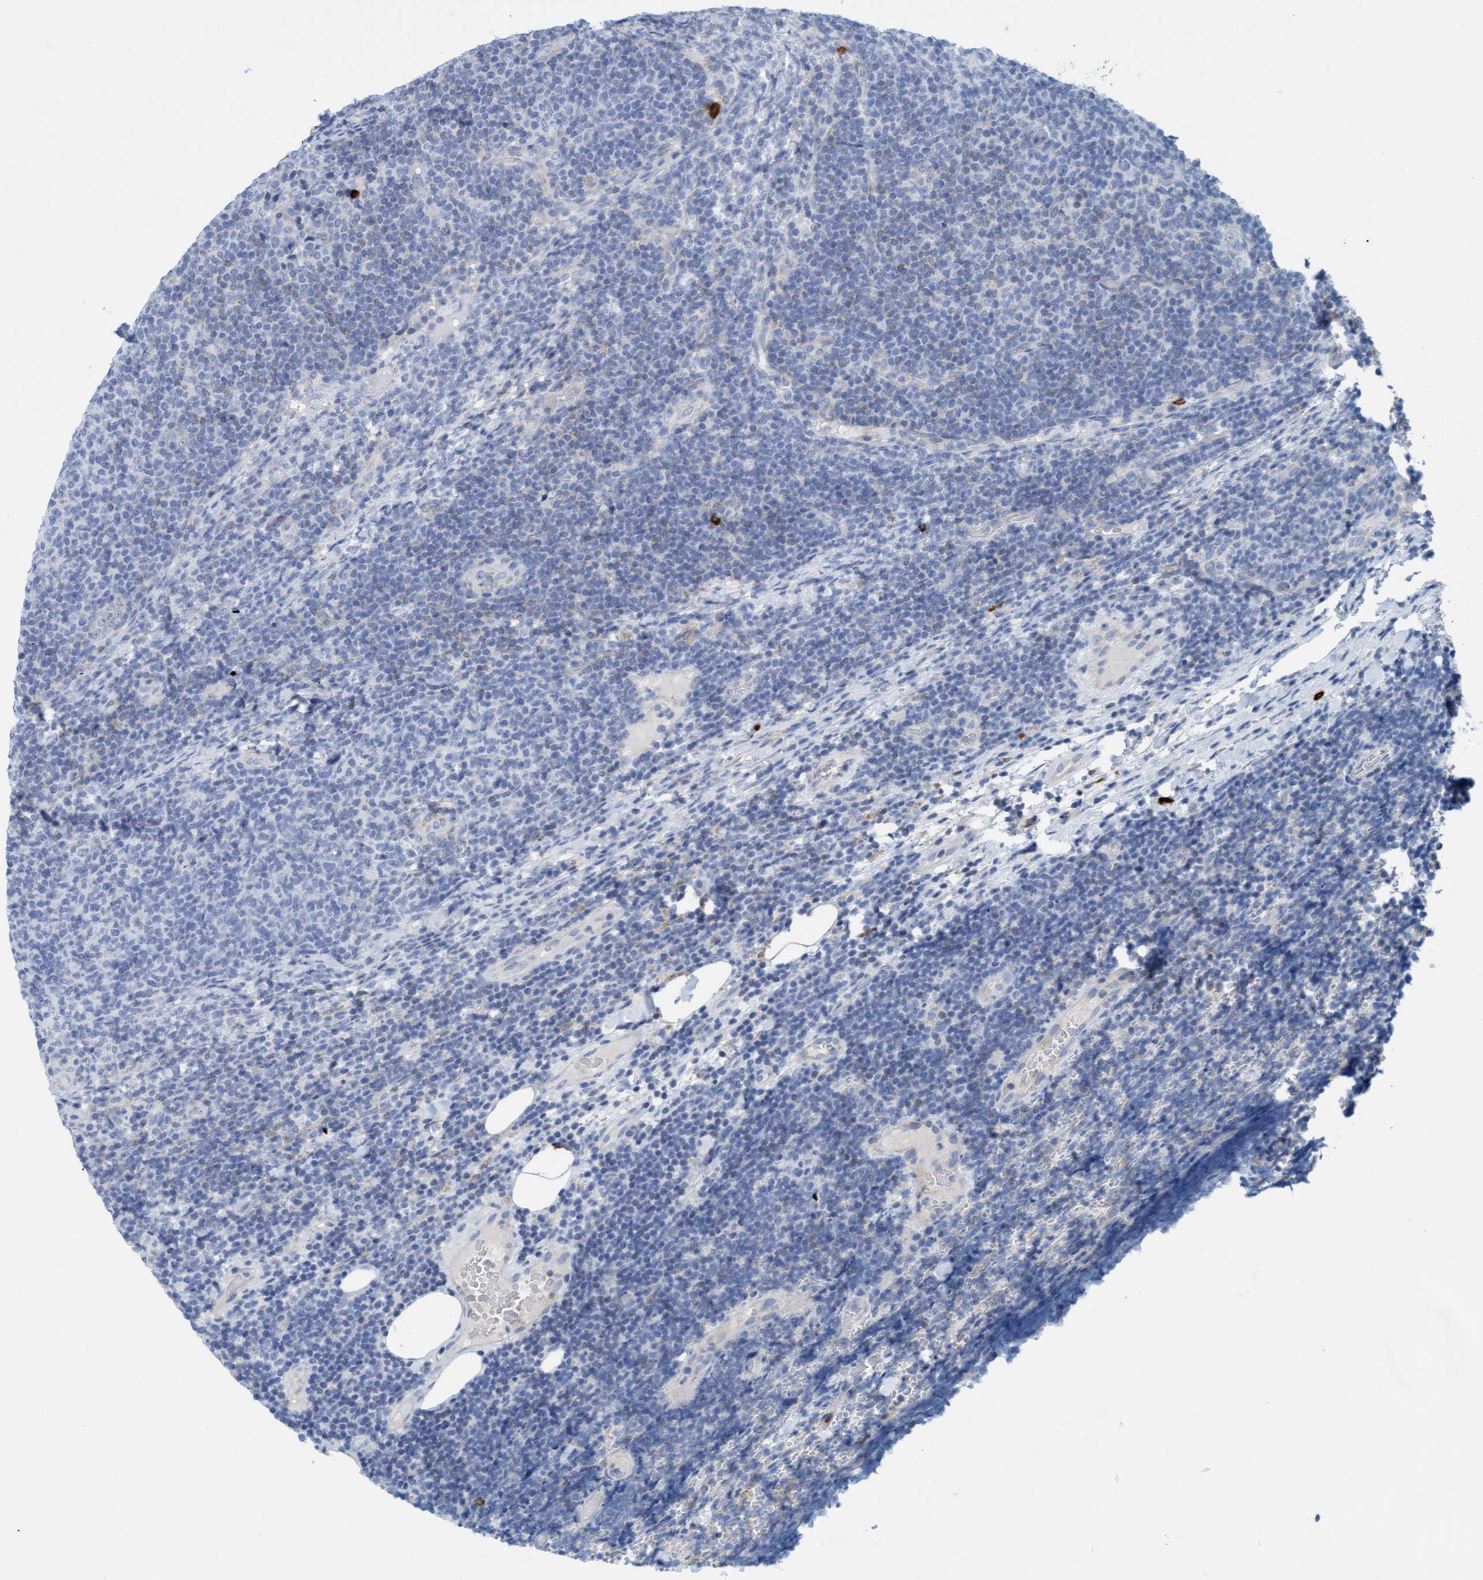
{"staining": {"intensity": "negative", "quantity": "none", "location": "none"}, "tissue": "lymphoma", "cell_type": "Tumor cells", "image_type": "cancer", "snomed": [{"axis": "morphology", "description": "Malignant lymphoma, non-Hodgkin's type, Low grade"}, {"axis": "topography", "description": "Lymph node"}], "caption": "This image is of malignant lymphoma, non-Hodgkin's type (low-grade) stained with immunohistochemistry (IHC) to label a protein in brown with the nuclei are counter-stained blue. There is no expression in tumor cells.", "gene": "SIGIRR", "patient": {"sex": "male", "age": 66}}